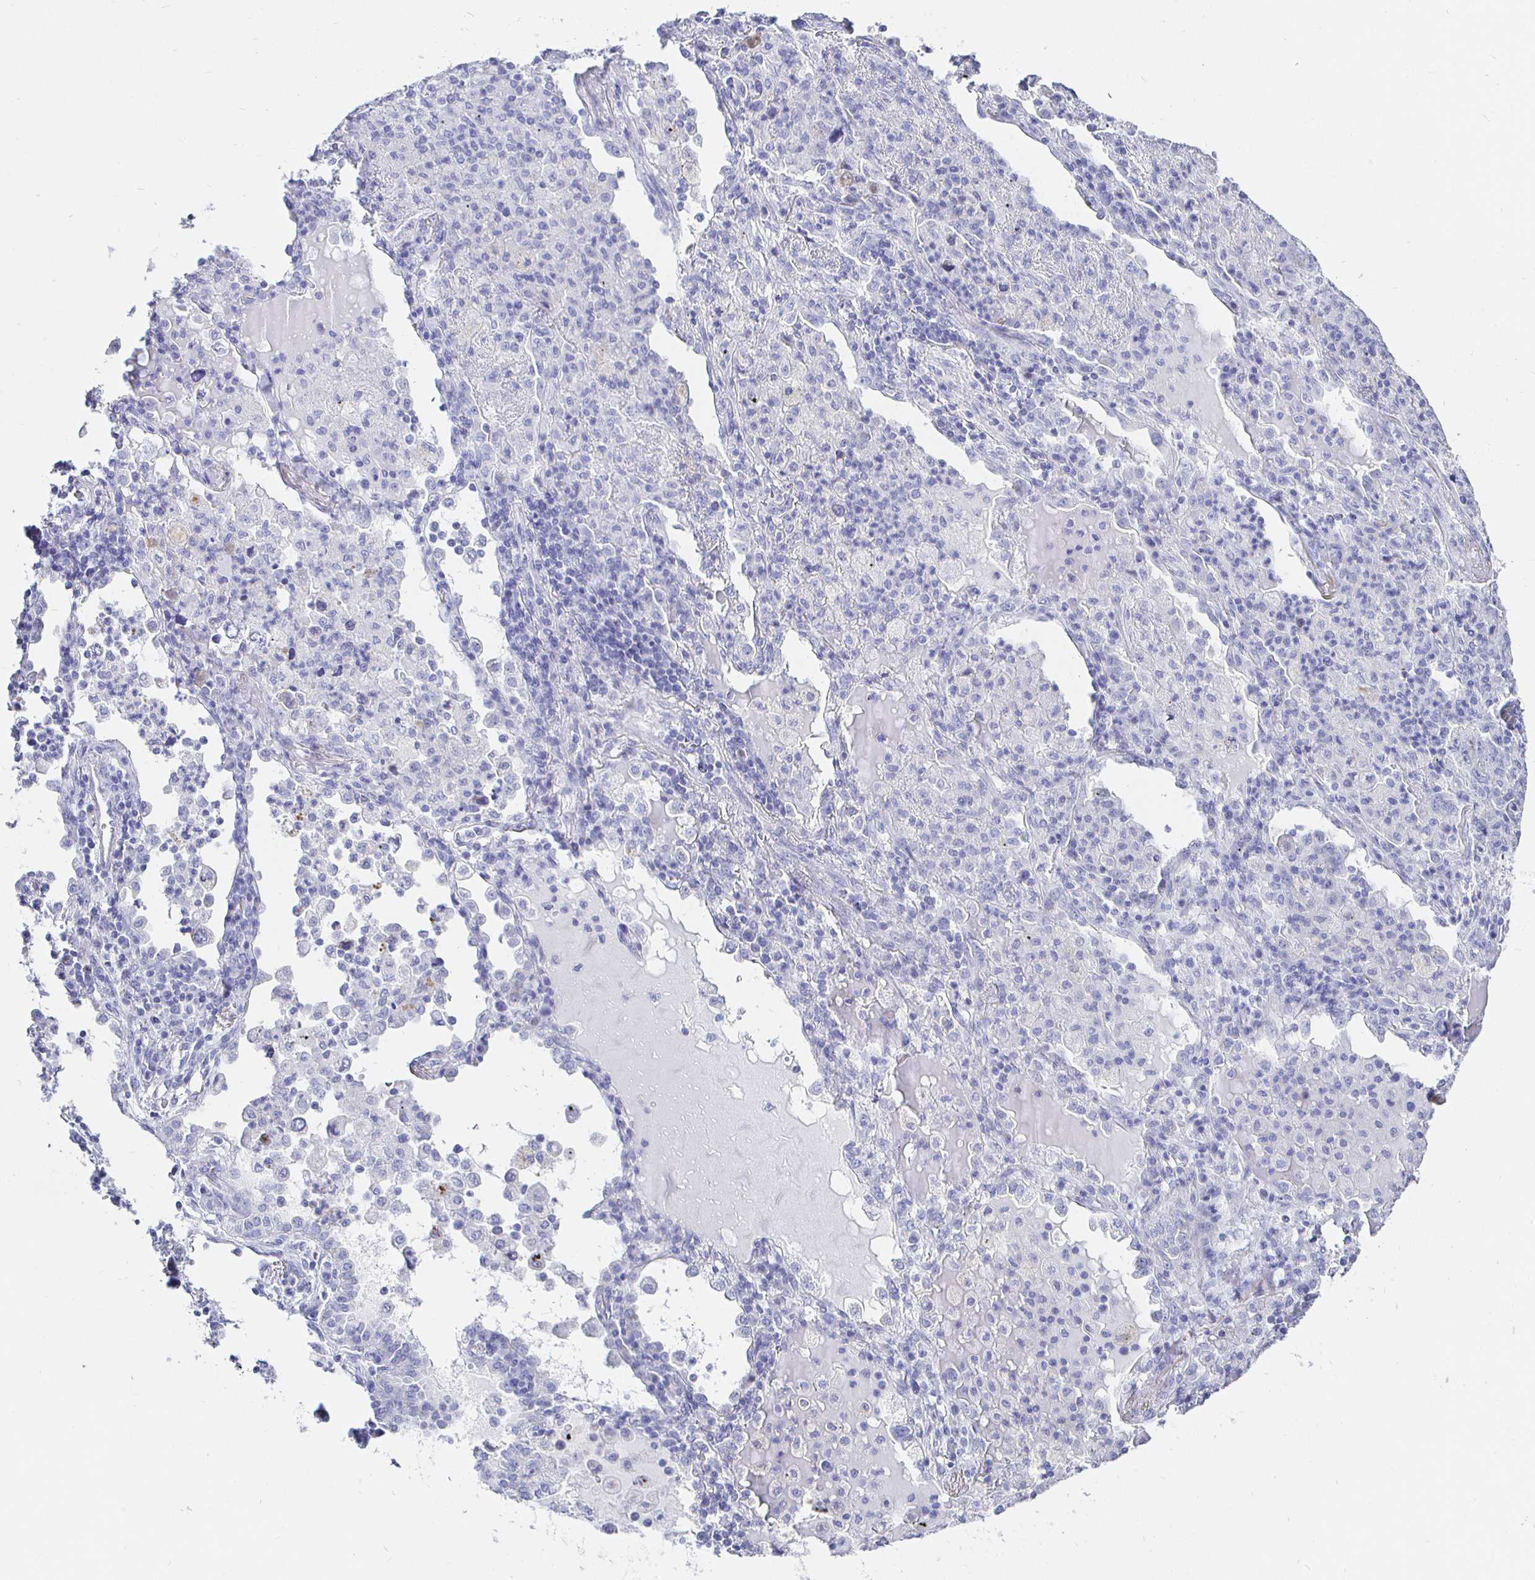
{"staining": {"intensity": "negative", "quantity": "none", "location": "none"}, "tissue": "lung cancer", "cell_type": "Tumor cells", "image_type": "cancer", "snomed": [{"axis": "morphology", "description": "Adenocarcinoma, NOS"}, {"axis": "topography", "description": "Lung"}], "caption": "This is an immunohistochemistry photomicrograph of human adenocarcinoma (lung). There is no positivity in tumor cells.", "gene": "CR2", "patient": {"sex": "female", "age": 57}}